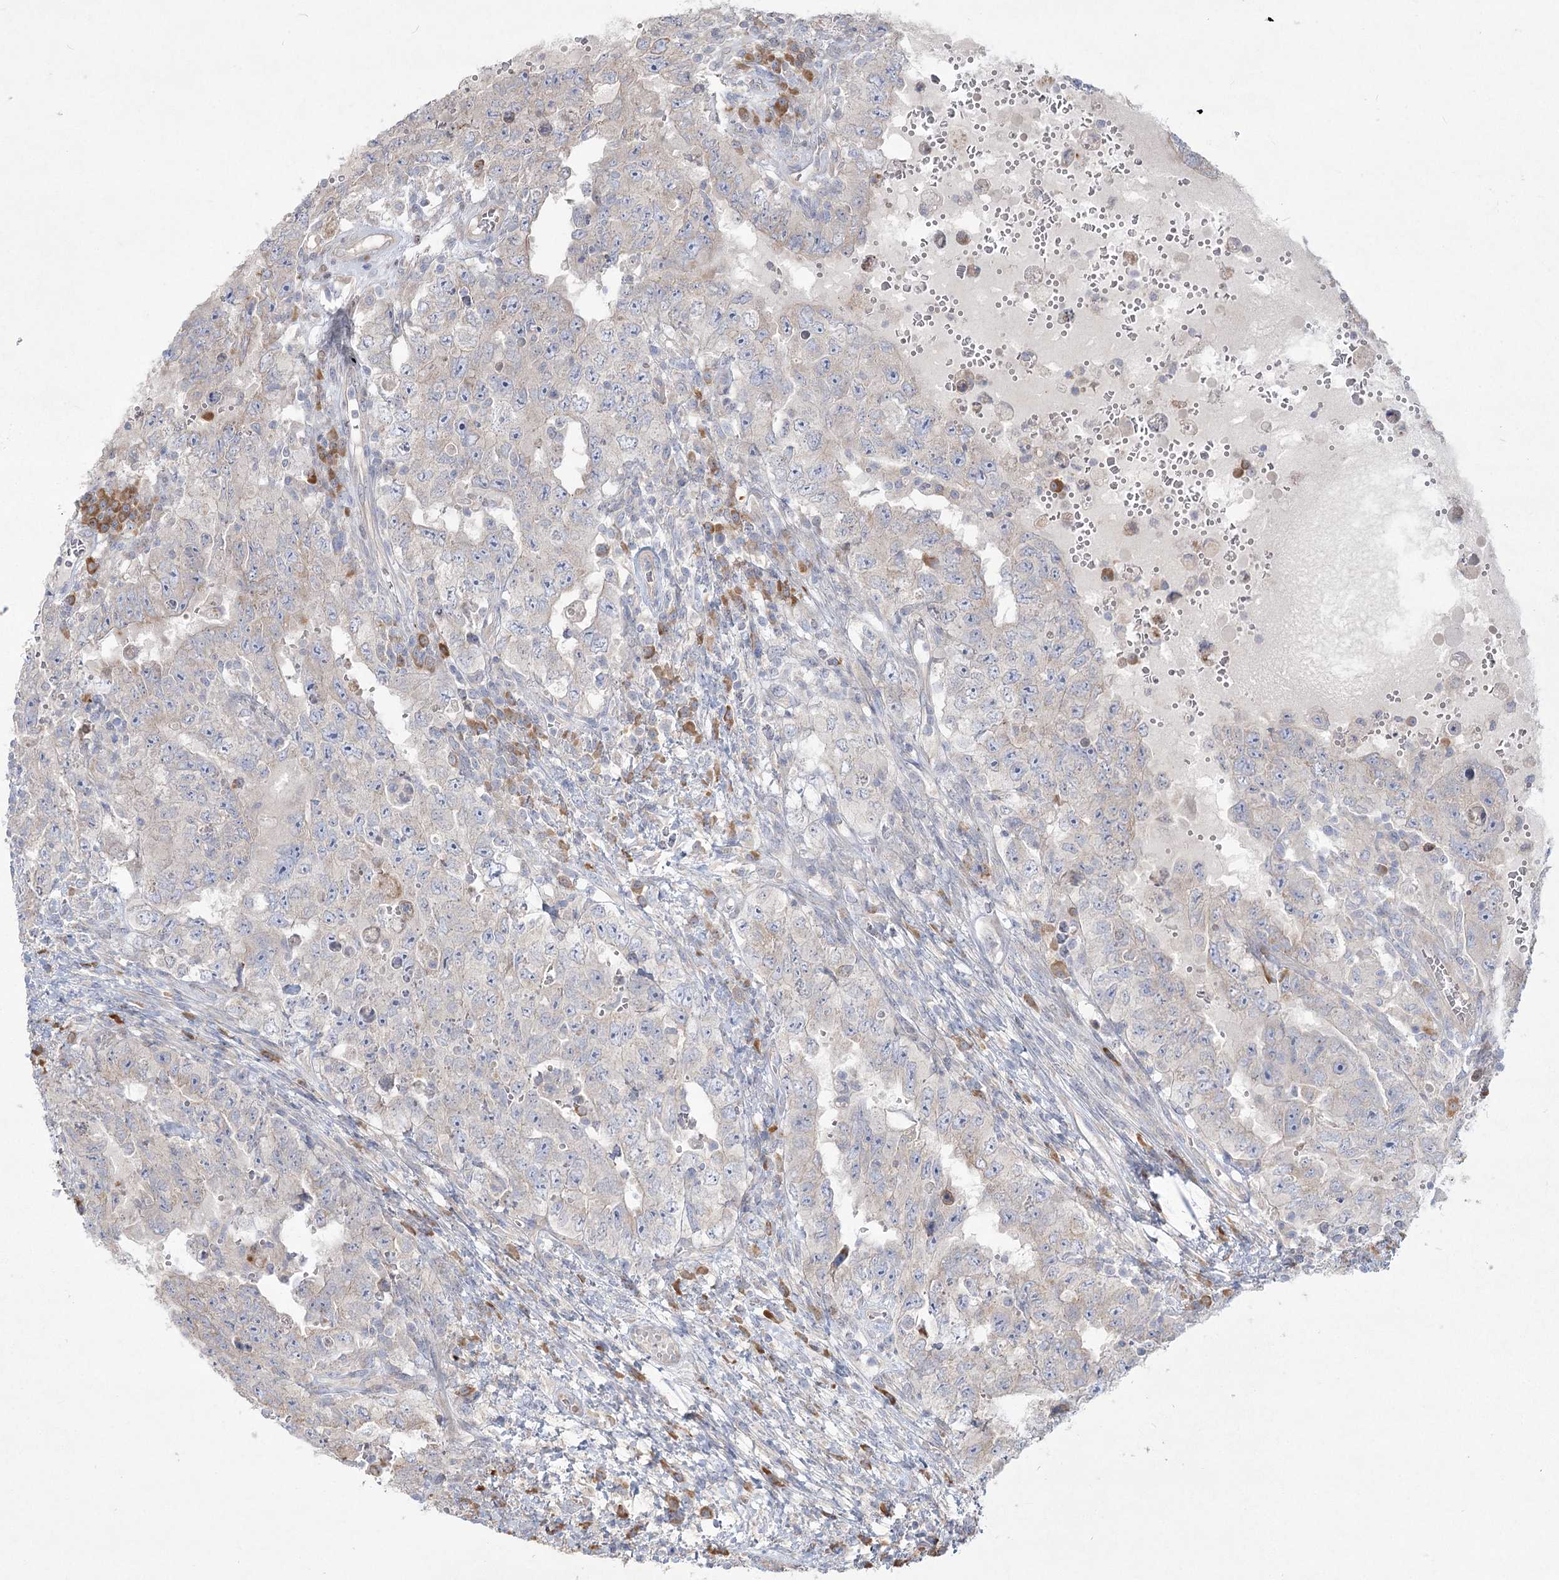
{"staining": {"intensity": "negative", "quantity": "none", "location": "none"}, "tissue": "testis cancer", "cell_type": "Tumor cells", "image_type": "cancer", "snomed": [{"axis": "morphology", "description": "Carcinoma, Embryonal, NOS"}, {"axis": "topography", "description": "Testis"}], "caption": "Tumor cells show no significant protein expression in testis cancer. The staining is performed using DAB brown chromogen with nuclei counter-stained in using hematoxylin.", "gene": "CAMTA1", "patient": {"sex": "male", "age": 26}}